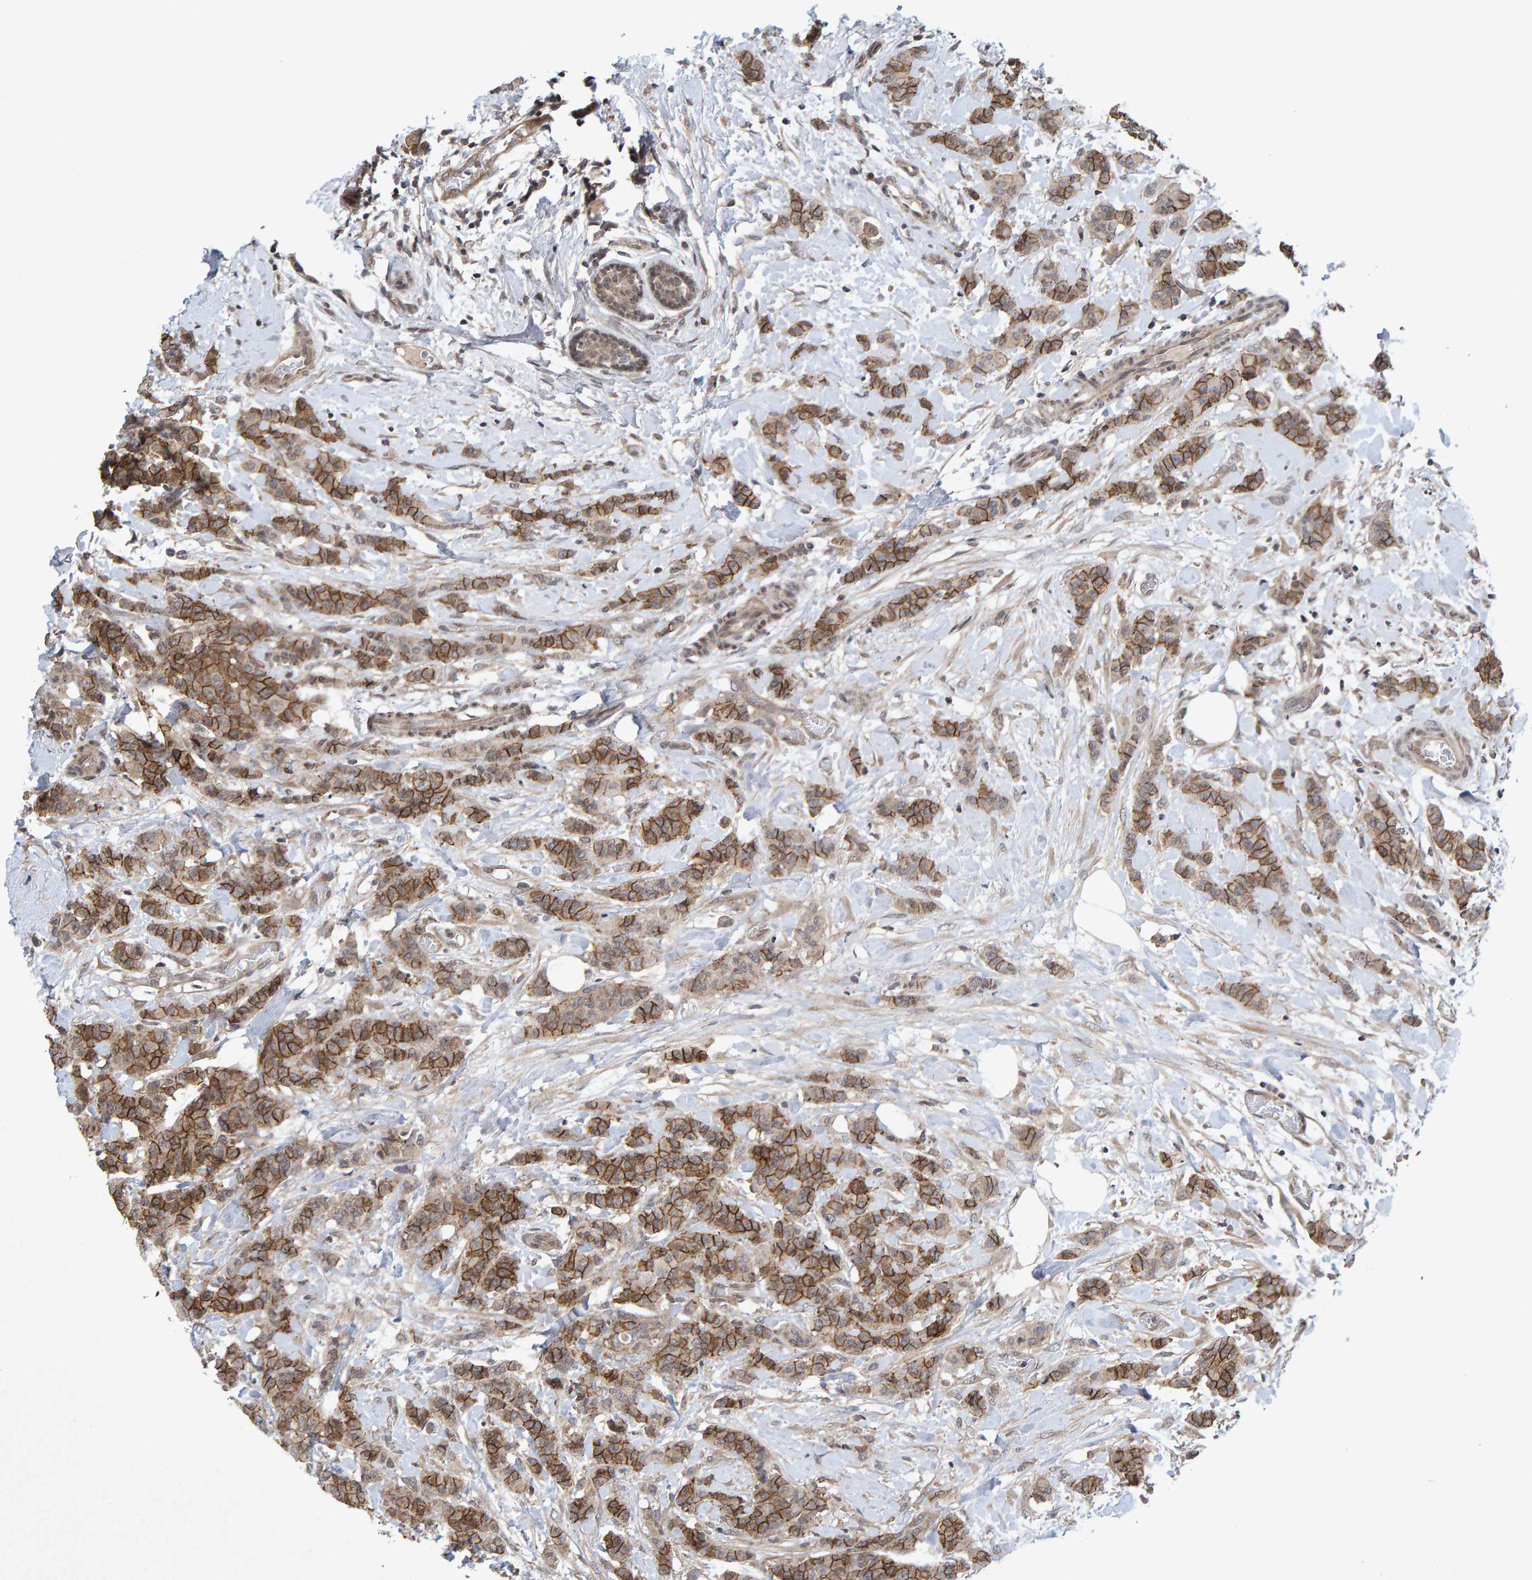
{"staining": {"intensity": "moderate", "quantity": ">75%", "location": "cytoplasmic/membranous"}, "tissue": "breast cancer", "cell_type": "Tumor cells", "image_type": "cancer", "snomed": [{"axis": "morphology", "description": "Normal tissue, NOS"}, {"axis": "morphology", "description": "Duct carcinoma"}, {"axis": "topography", "description": "Breast"}], "caption": "Breast cancer stained with DAB immunohistochemistry displays medium levels of moderate cytoplasmic/membranous expression in about >75% of tumor cells. (DAB = brown stain, brightfield microscopy at high magnification).", "gene": "CDH2", "patient": {"sex": "female", "age": 40}}